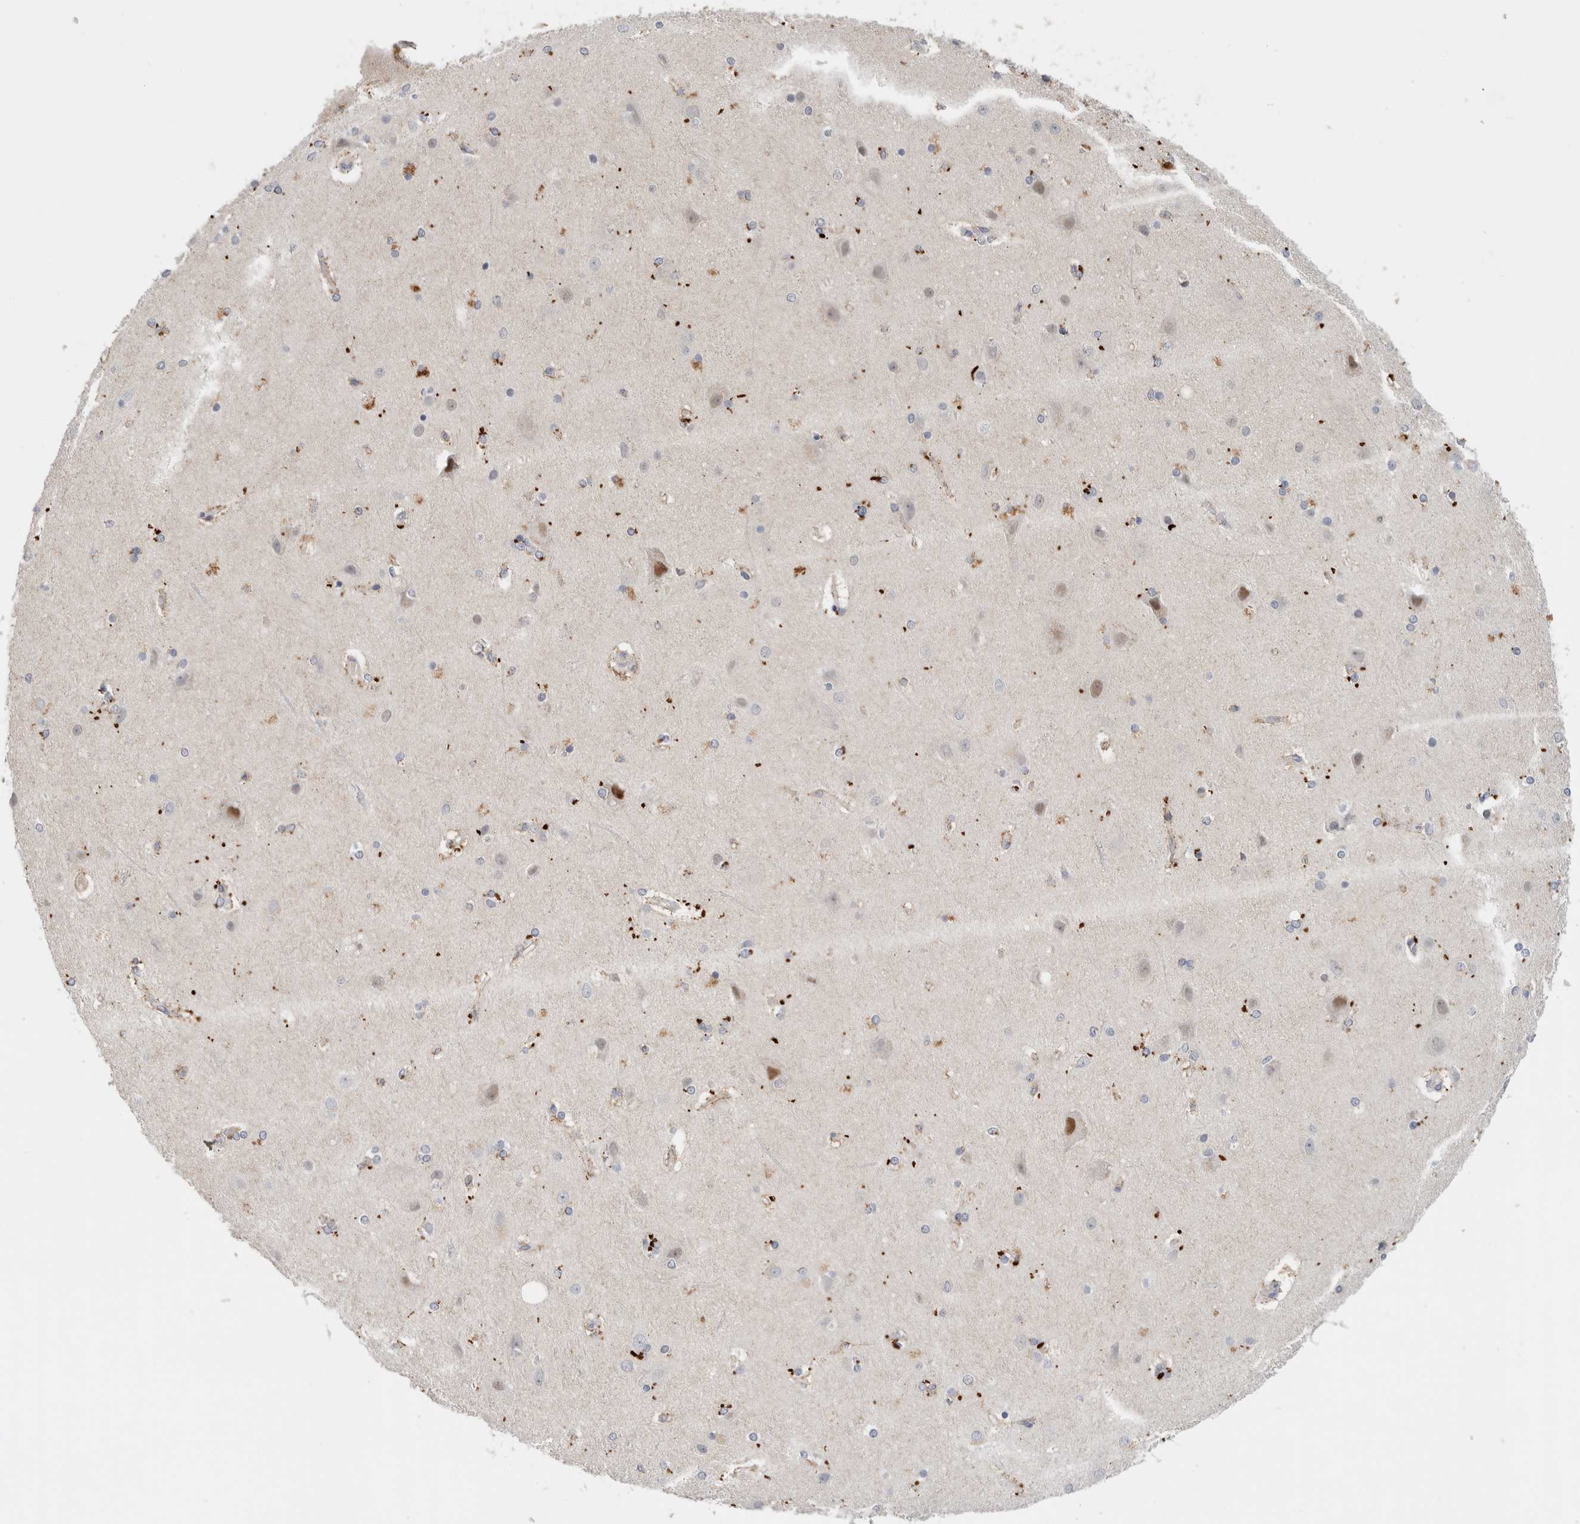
{"staining": {"intensity": "weak", "quantity": "25%-75%", "location": "cytoplasmic/membranous"}, "tissue": "cerebral cortex", "cell_type": "Endothelial cells", "image_type": "normal", "snomed": [{"axis": "morphology", "description": "Normal tissue, NOS"}, {"axis": "topography", "description": "Cerebral cortex"}], "caption": "Endothelial cells display low levels of weak cytoplasmic/membranous expression in approximately 25%-75% of cells in unremarkable cerebral cortex. Using DAB (brown) and hematoxylin (blue) stains, captured at high magnification using brightfield microscopy.", "gene": "NCR3LG1", "patient": {"sex": "female", "age": 54}}